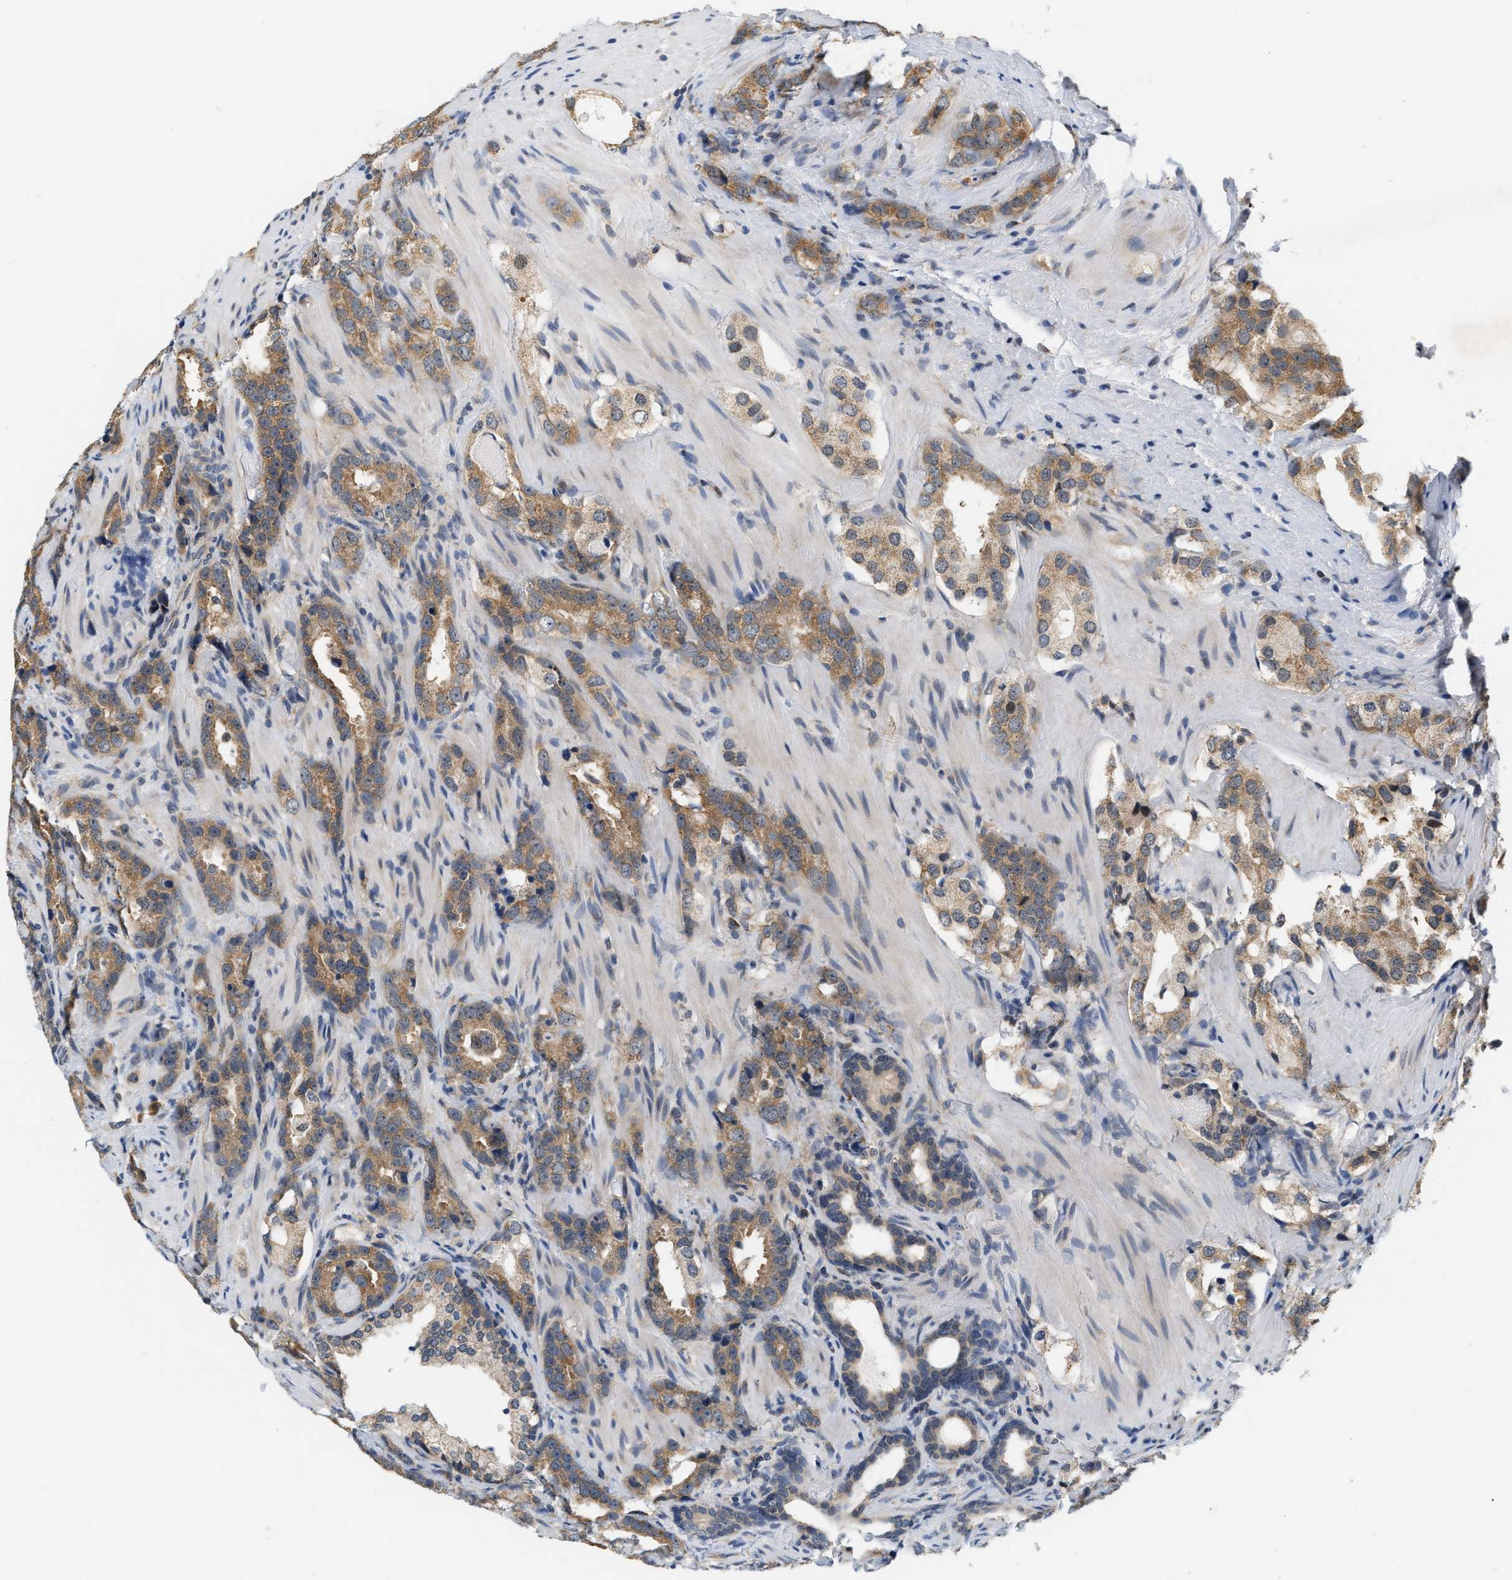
{"staining": {"intensity": "moderate", "quantity": ">75%", "location": "cytoplasmic/membranous"}, "tissue": "prostate cancer", "cell_type": "Tumor cells", "image_type": "cancer", "snomed": [{"axis": "morphology", "description": "Adenocarcinoma, High grade"}, {"axis": "topography", "description": "Prostate"}], "caption": "Protein expression analysis of prostate cancer (high-grade adenocarcinoma) shows moderate cytoplasmic/membranous positivity in approximately >75% of tumor cells.", "gene": "GIGYF1", "patient": {"sex": "male", "age": 63}}